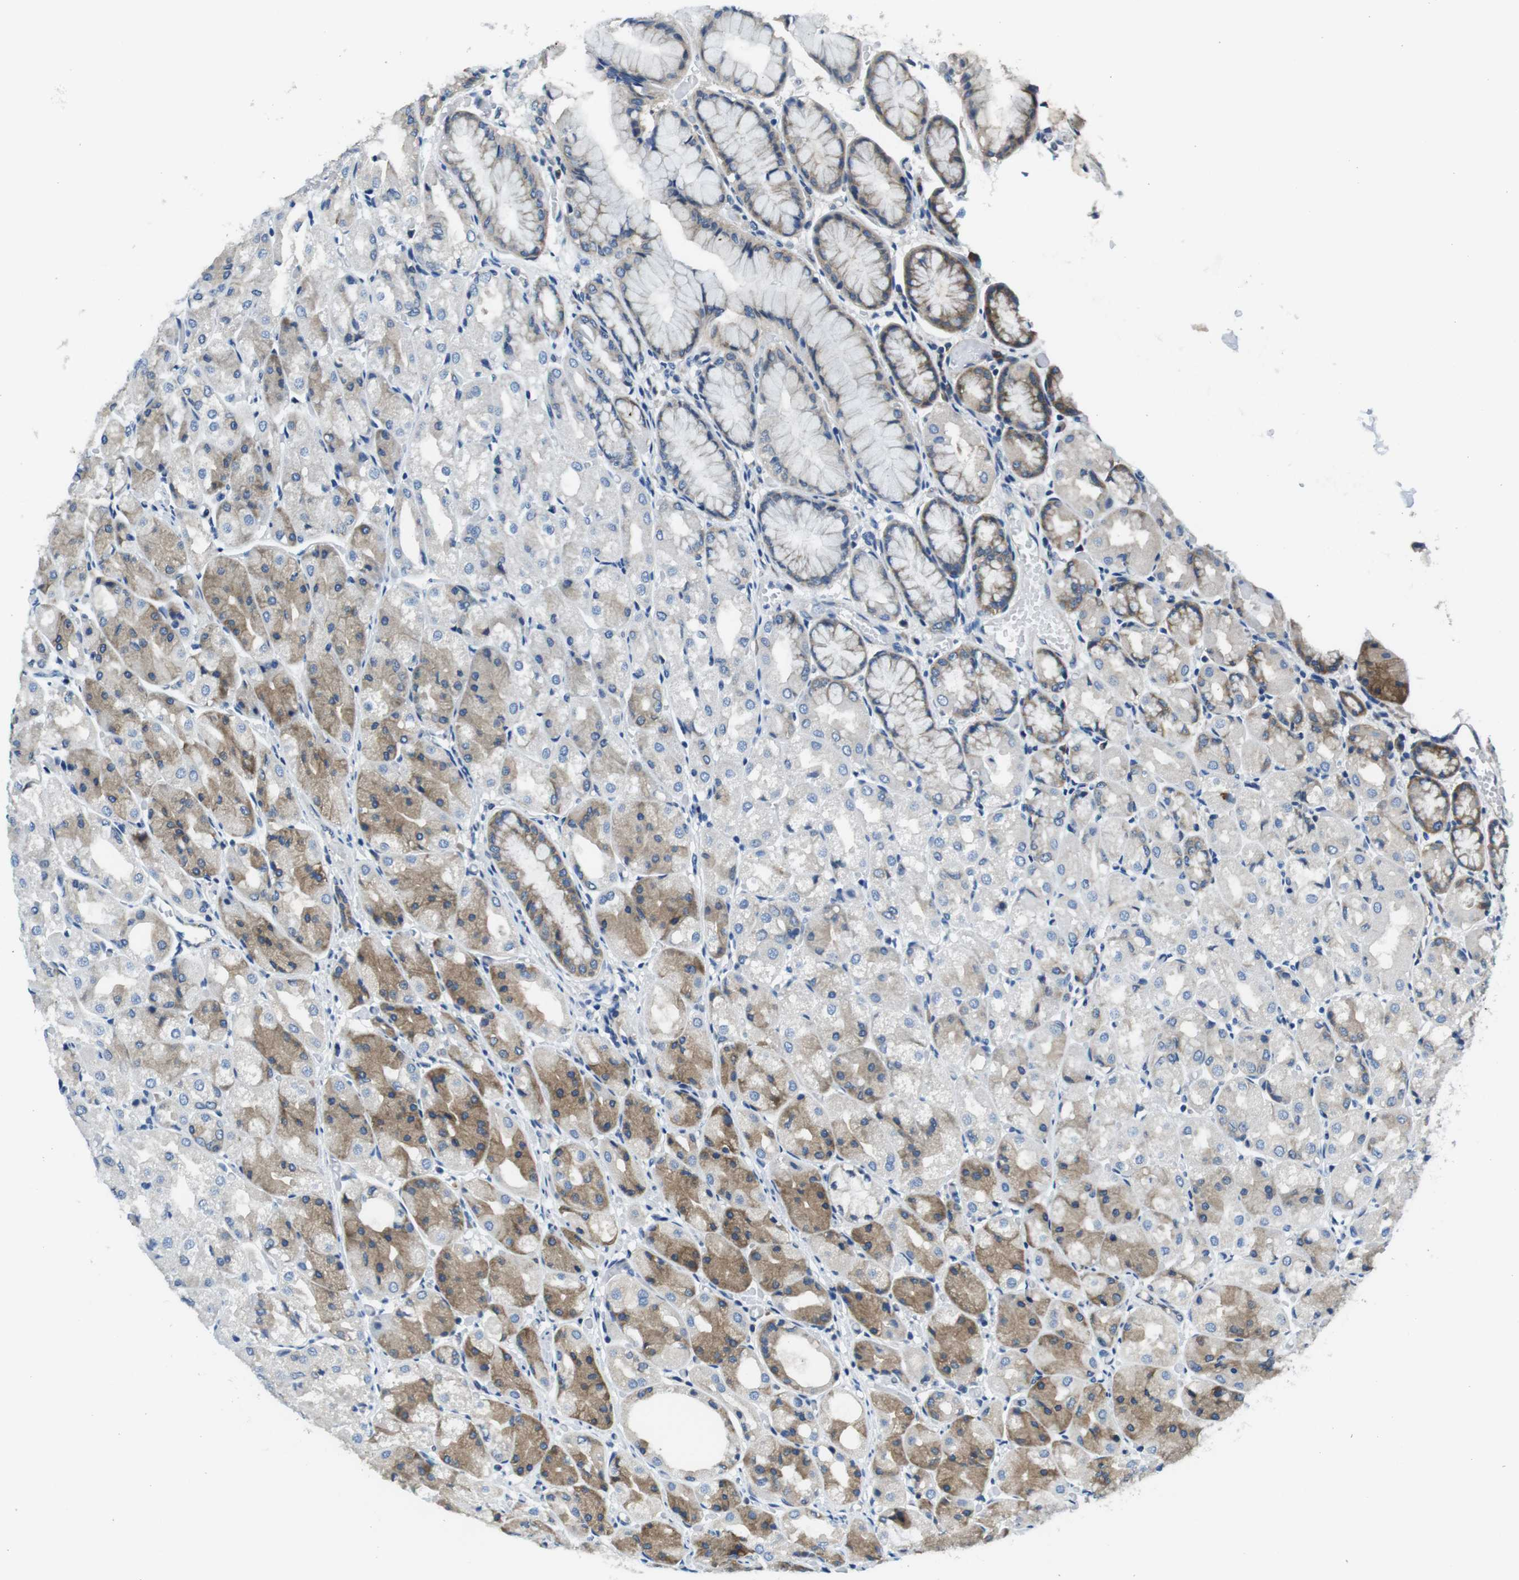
{"staining": {"intensity": "strong", "quantity": "25%-75%", "location": "cytoplasmic/membranous"}, "tissue": "stomach", "cell_type": "Glandular cells", "image_type": "normal", "snomed": [{"axis": "morphology", "description": "Normal tissue, NOS"}, {"axis": "topography", "description": "Stomach, upper"}], "caption": "This histopathology image displays IHC staining of unremarkable human stomach, with high strong cytoplasmic/membranous expression in approximately 25%-75% of glandular cells.", "gene": "EIF2B5", "patient": {"sex": "male", "age": 72}}